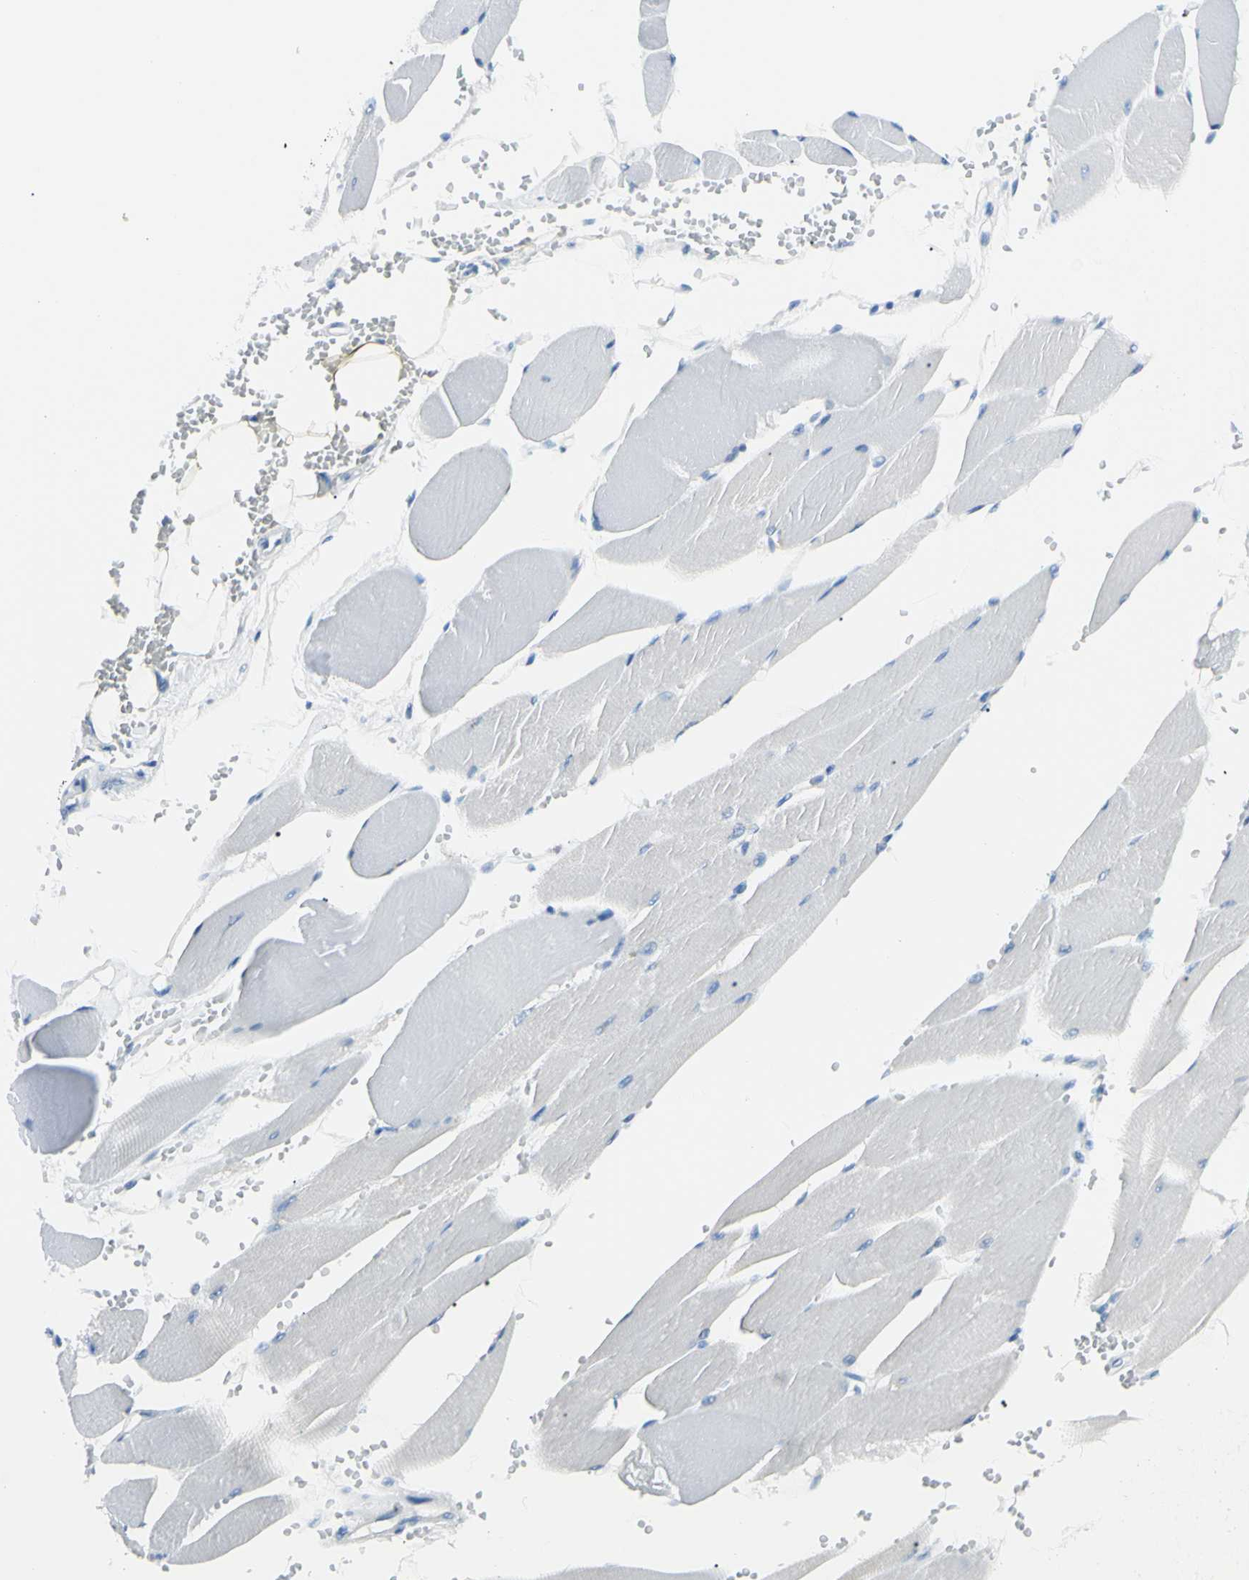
{"staining": {"intensity": "negative", "quantity": "none", "location": "none"}, "tissue": "skeletal muscle", "cell_type": "Myocytes", "image_type": "normal", "snomed": [{"axis": "morphology", "description": "Normal tissue, NOS"}, {"axis": "topography", "description": "Skeletal muscle"}, {"axis": "topography", "description": "Oral tissue"}, {"axis": "topography", "description": "Peripheral nerve tissue"}], "caption": "IHC image of unremarkable skeletal muscle stained for a protein (brown), which exhibits no expression in myocytes. The staining is performed using DAB (3,3'-diaminobenzidine) brown chromogen with nuclei counter-stained in using hematoxylin.", "gene": "FOLH1", "patient": {"sex": "female", "age": 84}}